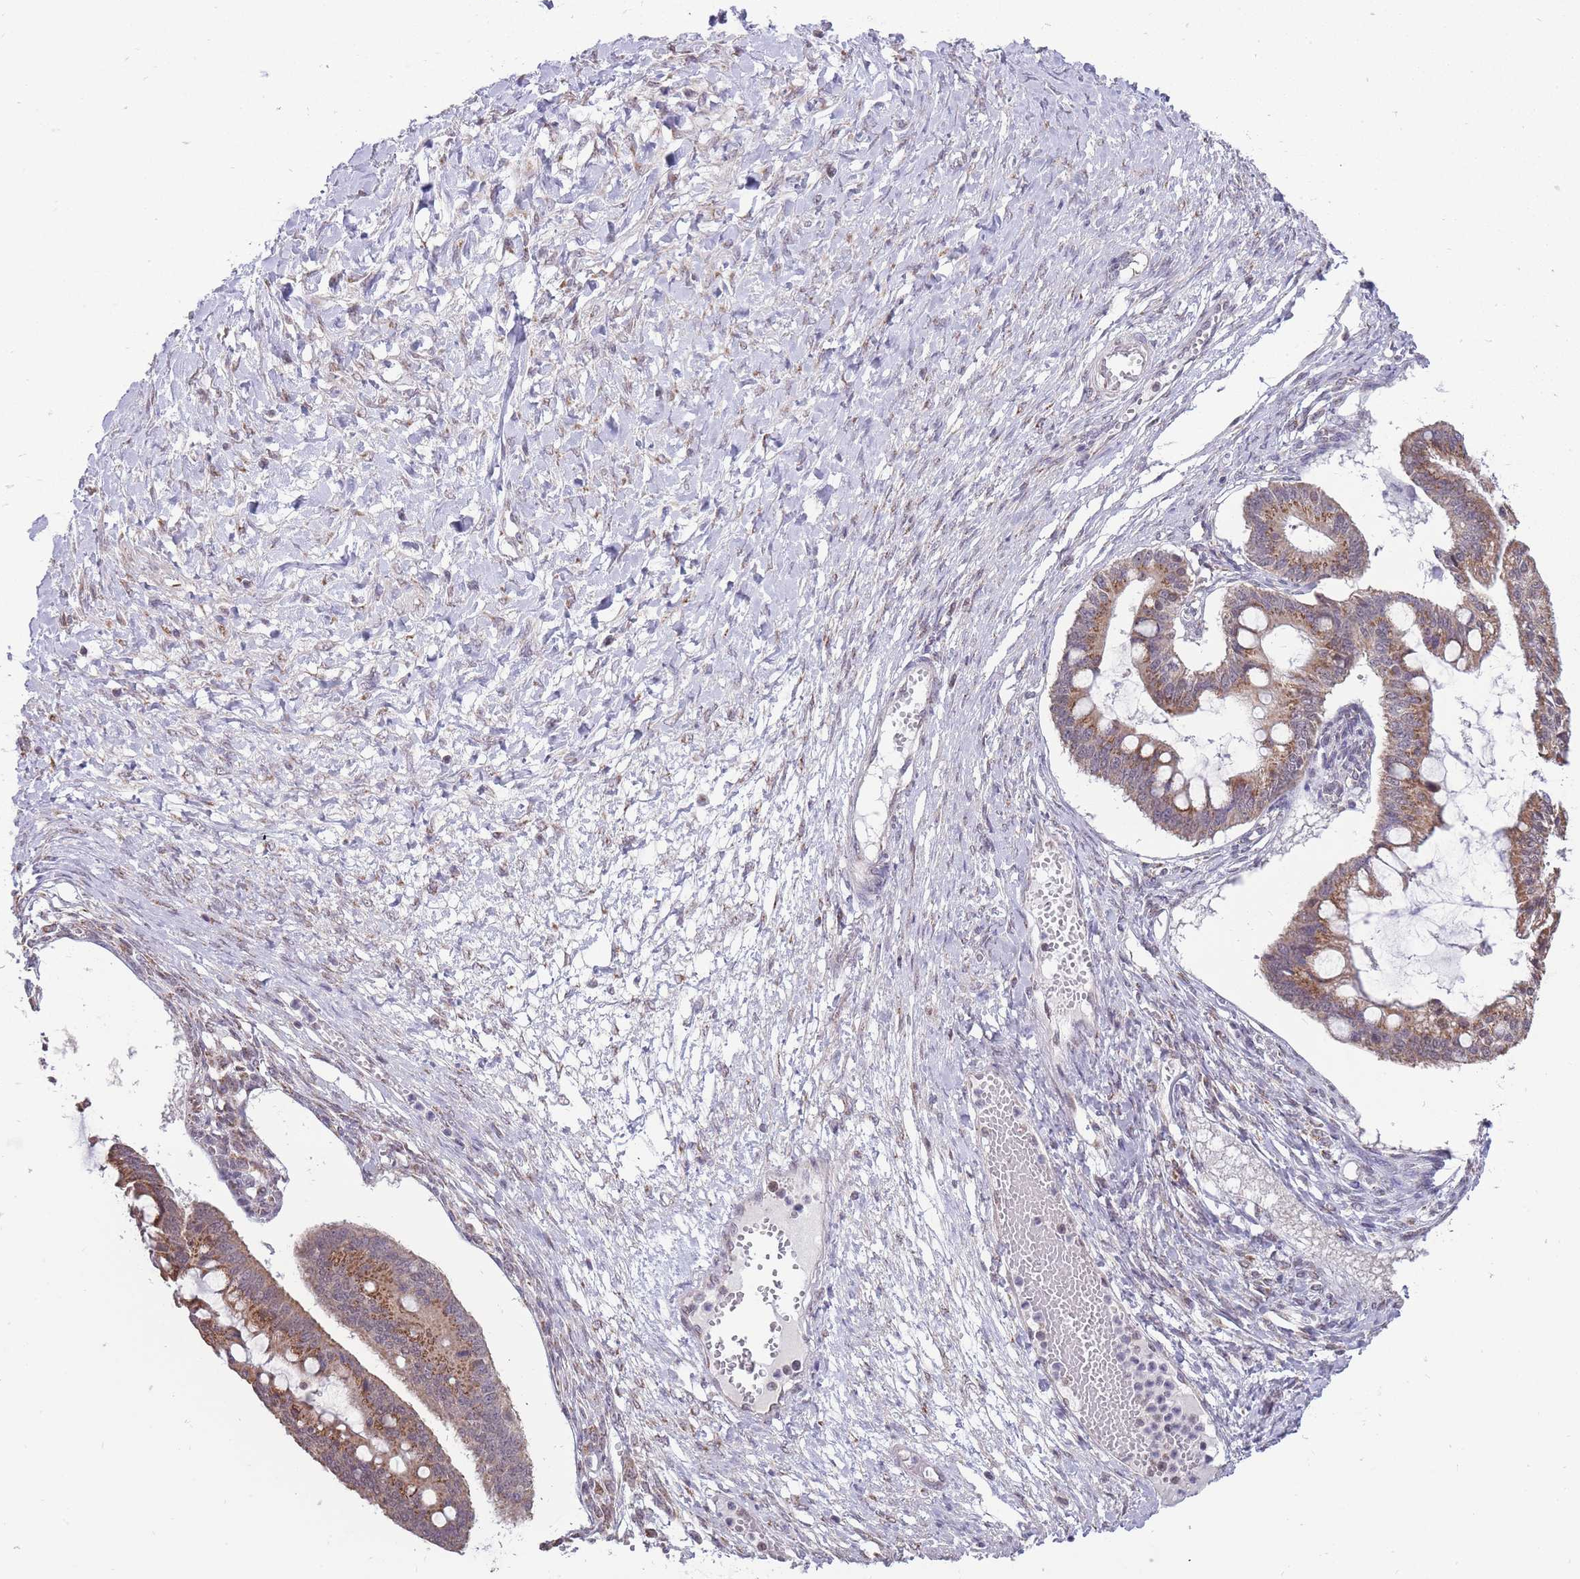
{"staining": {"intensity": "moderate", "quantity": ">75%", "location": "cytoplasmic/membranous"}, "tissue": "ovarian cancer", "cell_type": "Tumor cells", "image_type": "cancer", "snomed": [{"axis": "morphology", "description": "Cystadenocarcinoma, mucinous, NOS"}, {"axis": "topography", "description": "Ovary"}], "caption": "A high-resolution image shows immunohistochemistry staining of mucinous cystadenocarcinoma (ovarian), which reveals moderate cytoplasmic/membranous expression in approximately >75% of tumor cells.", "gene": "NELL1", "patient": {"sex": "female", "age": 73}}